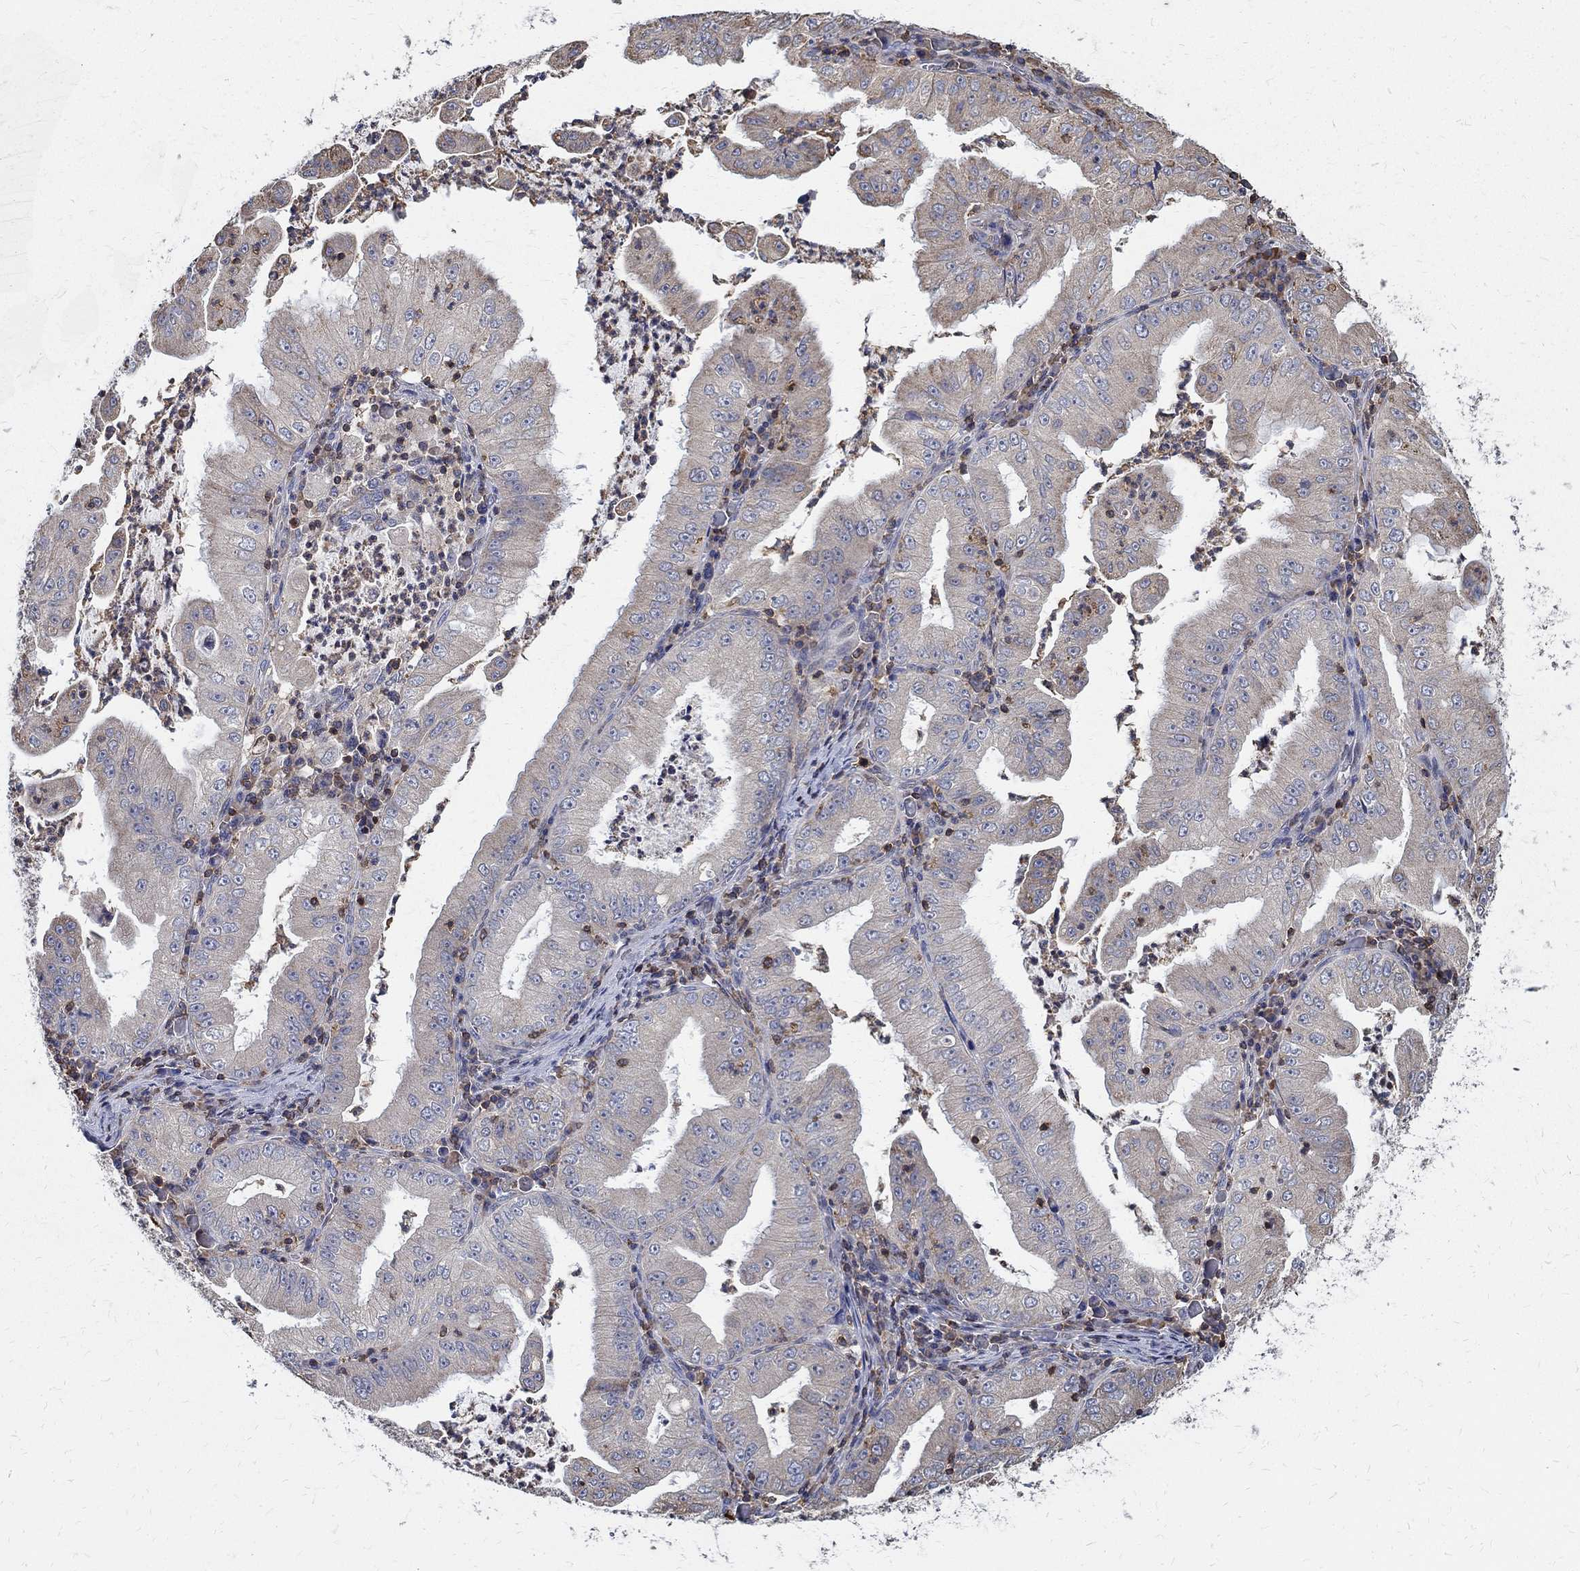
{"staining": {"intensity": "weak", "quantity": "<25%", "location": "cytoplasmic/membranous"}, "tissue": "stomach cancer", "cell_type": "Tumor cells", "image_type": "cancer", "snomed": [{"axis": "morphology", "description": "Adenocarcinoma, NOS"}, {"axis": "topography", "description": "Stomach"}], "caption": "This is a photomicrograph of IHC staining of adenocarcinoma (stomach), which shows no expression in tumor cells.", "gene": "AGAP2", "patient": {"sex": "male", "age": 76}}